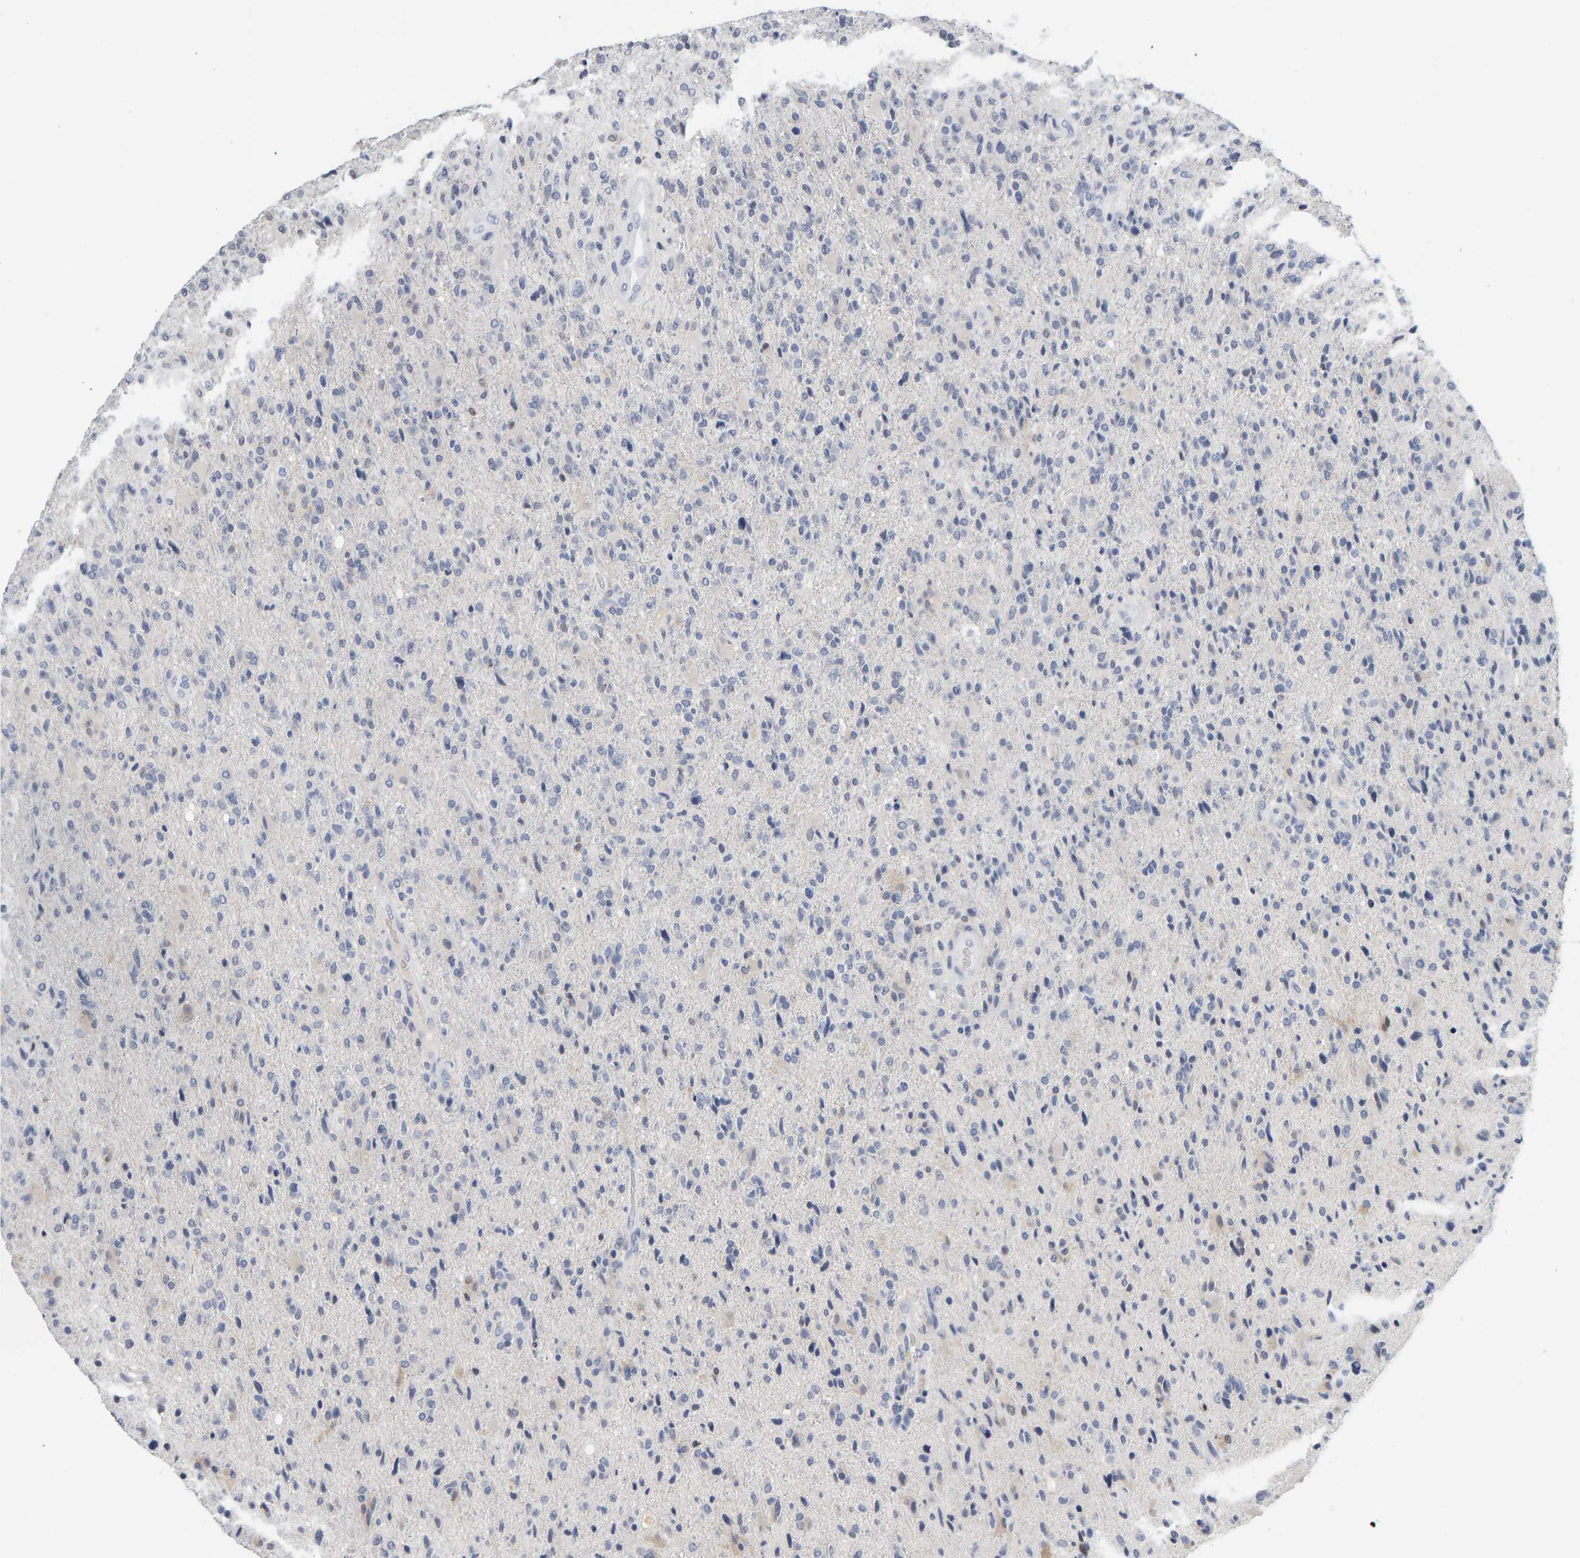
{"staining": {"intensity": "negative", "quantity": "none", "location": "none"}, "tissue": "glioma", "cell_type": "Tumor cells", "image_type": "cancer", "snomed": [{"axis": "morphology", "description": "Glioma, malignant, High grade"}, {"axis": "topography", "description": "Brain"}], "caption": "Protein analysis of high-grade glioma (malignant) displays no significant expression in tumor cells.", "gene": "CTH", "patient": {"sex": "male", "age": 72}}